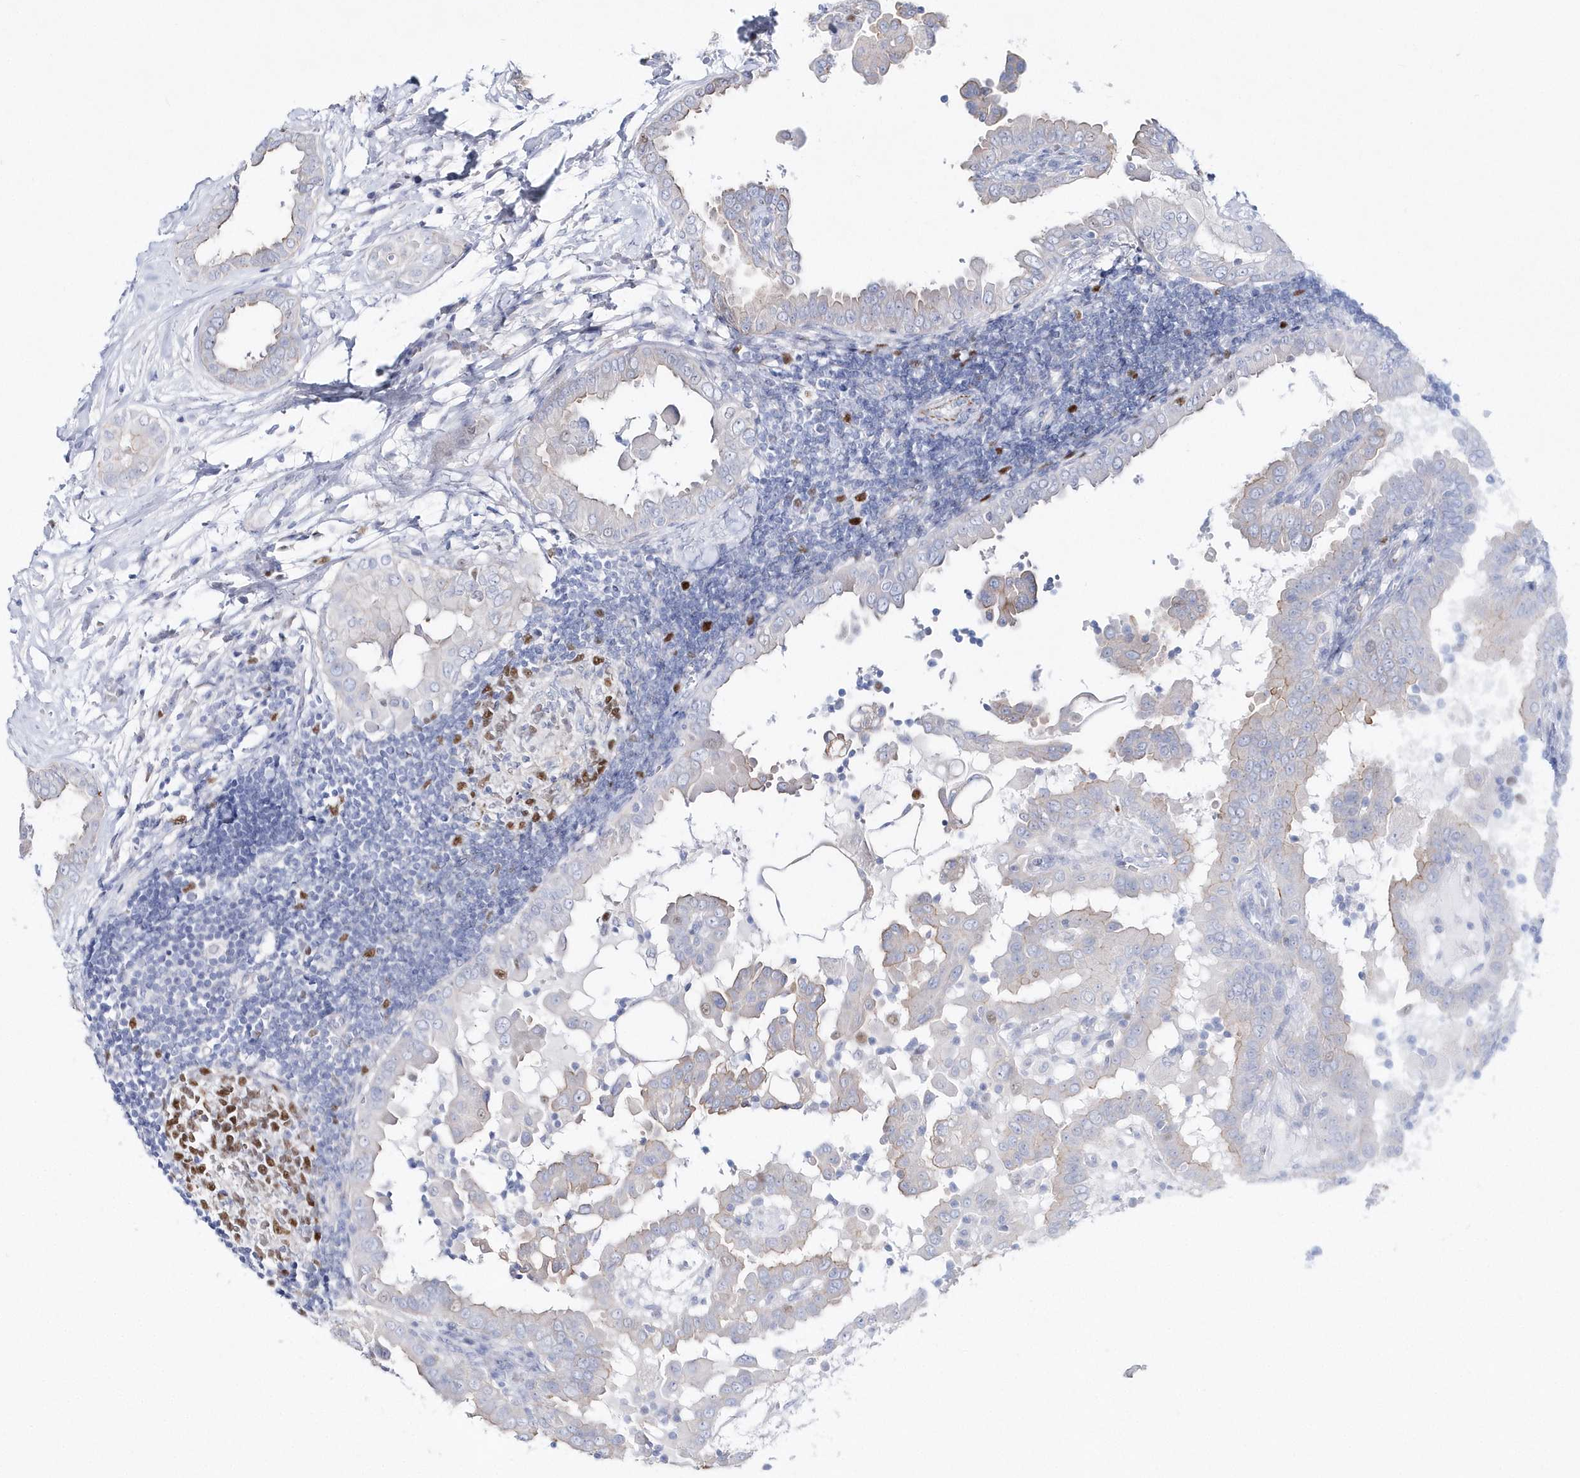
{"staining": {"intensity": "weak", "quantity": "<25%", "location": "cytoplasmic/membranous"}, "tissue": "thyroid cancer", "cell_type": "Tumor cells", "image_type": "cancer", "snomed": [{"axis": "morphology", "description": "Papillary adenocarcinoma, NOS"}, {"axis": "topography", "description": "Thyroid gland"}], "caption": "A micrograph of thyroid papillary adenocarcinoma stained for a protein exhibits no brown staining in tumor cells.", "gene": "TMCO6", "patient": {"sex": "male", "age": 33}}